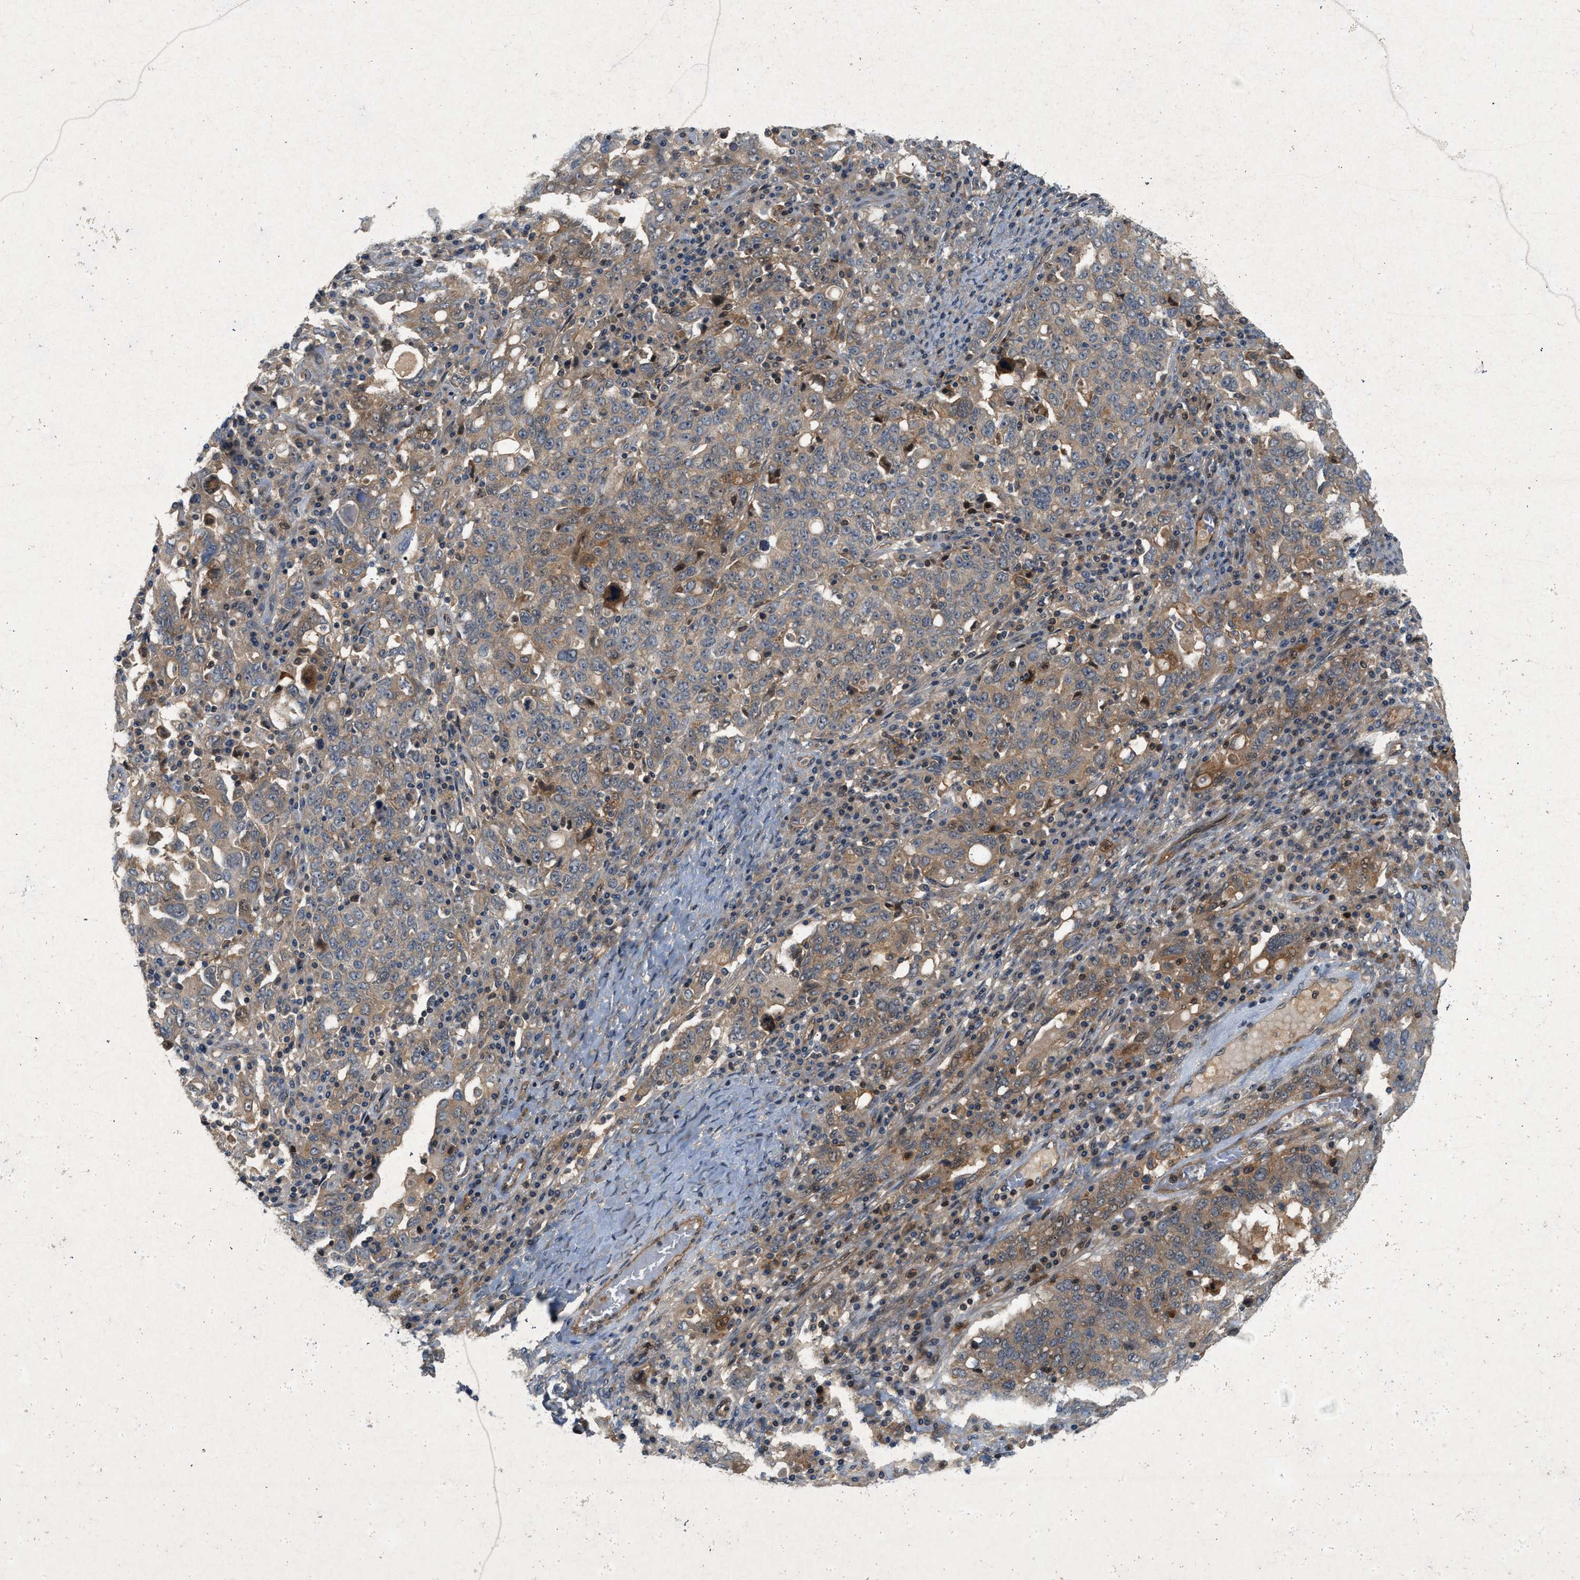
{"staining": {"intensity": "moderate", "quantity": "<25%", "location": "cytoplasmic/membranous"}, "tissue": "ovarian cancer", "cell_type": "Tumor cells", "image_type": "cancer", "snomed": [{"axis": "morphology", "description": "Carcinoma, endometroid"}, {"axis": "topography", "description": "Ovary"}], "caption": "Tumor cells display low levels of moderate cytoplasmic/membranous positivity in about <25% of cells in ovarian endometroid carcinoma.", "gene": "GPR31", "patient": {"sex": "female", "age": 62}}